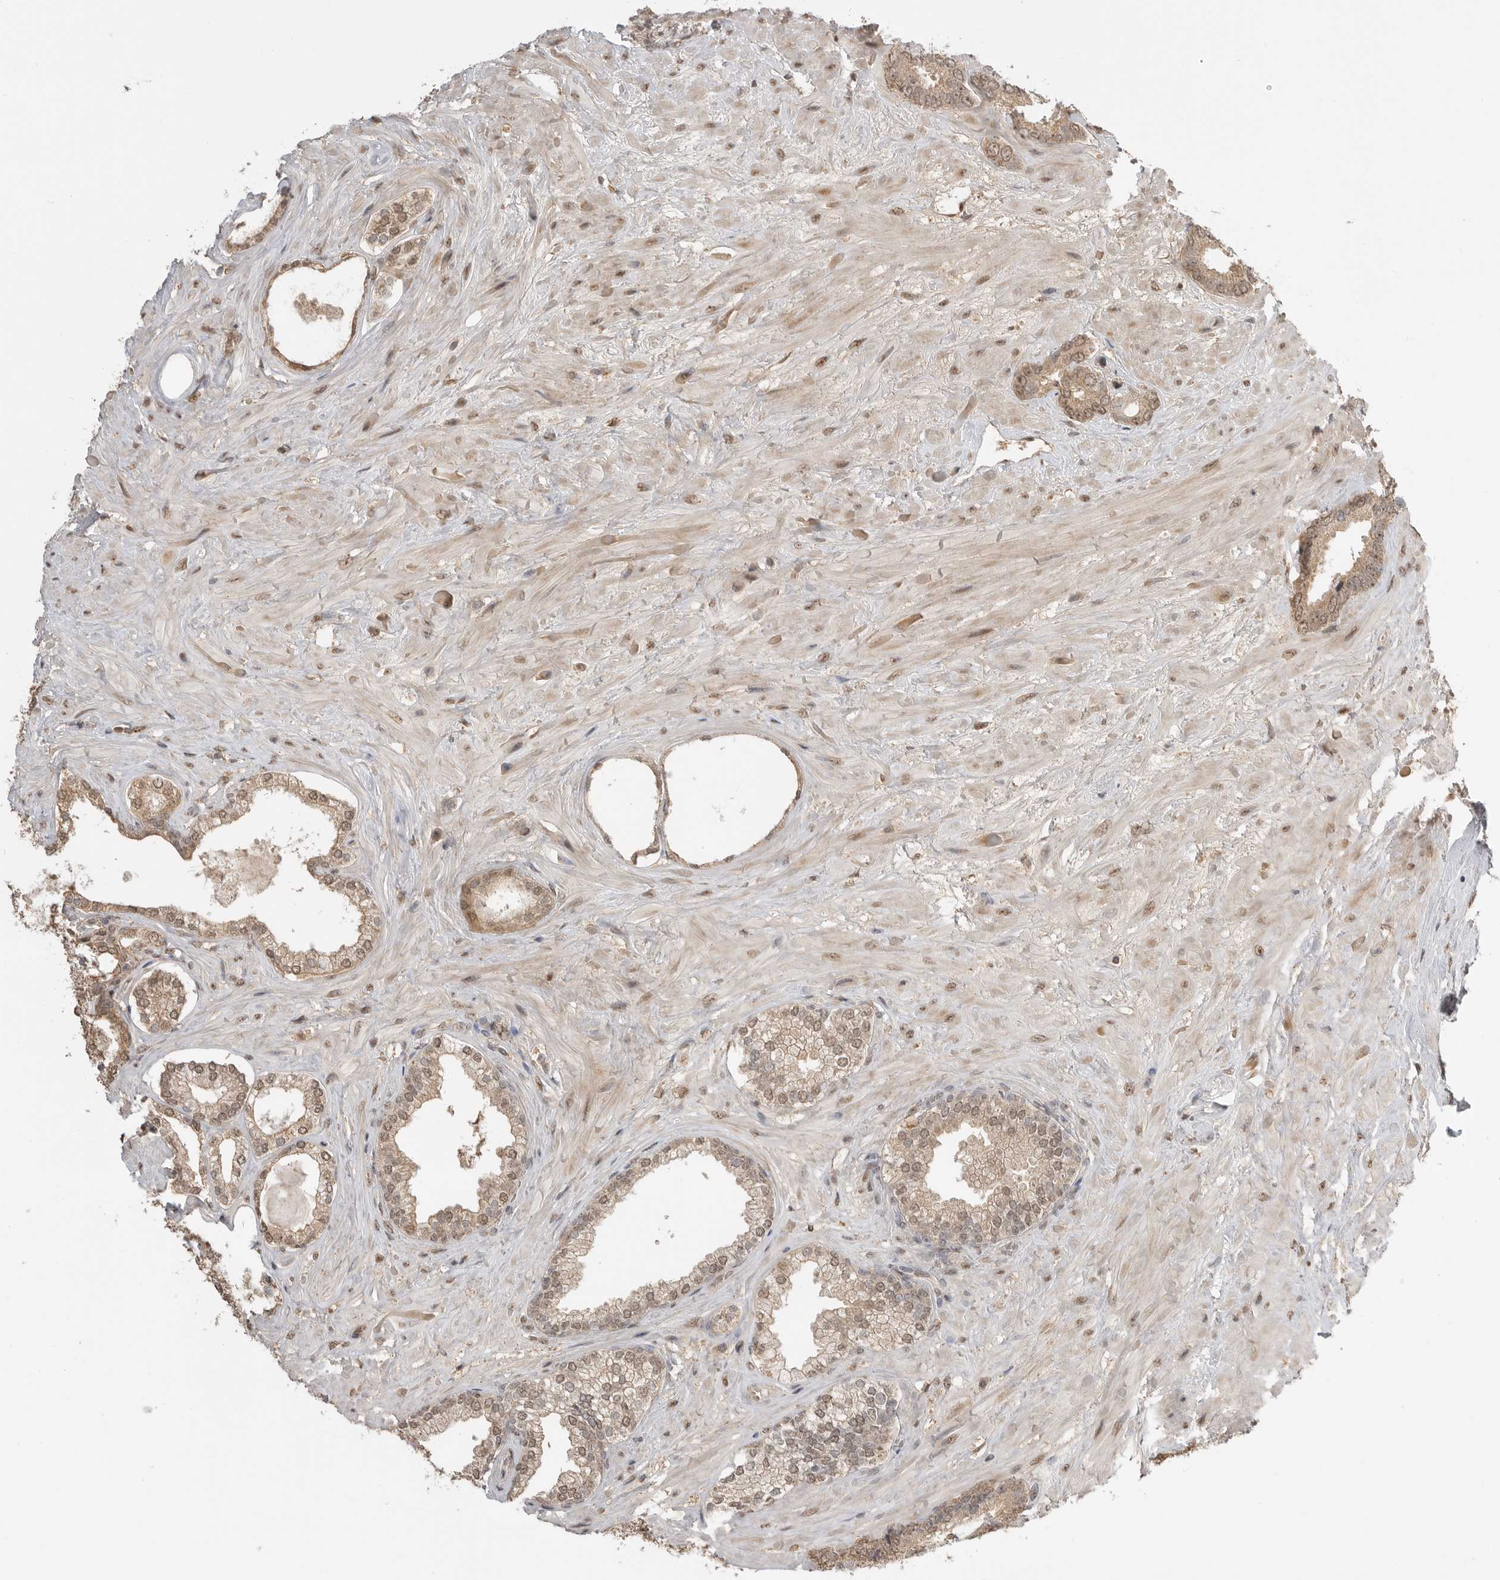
{"staining": {"intensity": "weak", "quantity": ">75%", "location": "cytoplasmic/membranous,nuclear"}, "tissue": "prostate cancer", "cell_type": "Tumor cells", "image_type": "cancer", "snomed": [{"axis": "morphology", "description": "Adenocarcinoma, Low grade"}, {"axis": "topography", "description": "Prostate"}], "caption": "Prostate adenocarcinoma (low-grade) stained with IHC displays weak cytoplasmic/membranous and nuclear staining in approximately >75% of tumor cells.", "gene": "ASPSCR1", "patient": {"sex": "male", "age": 71}}